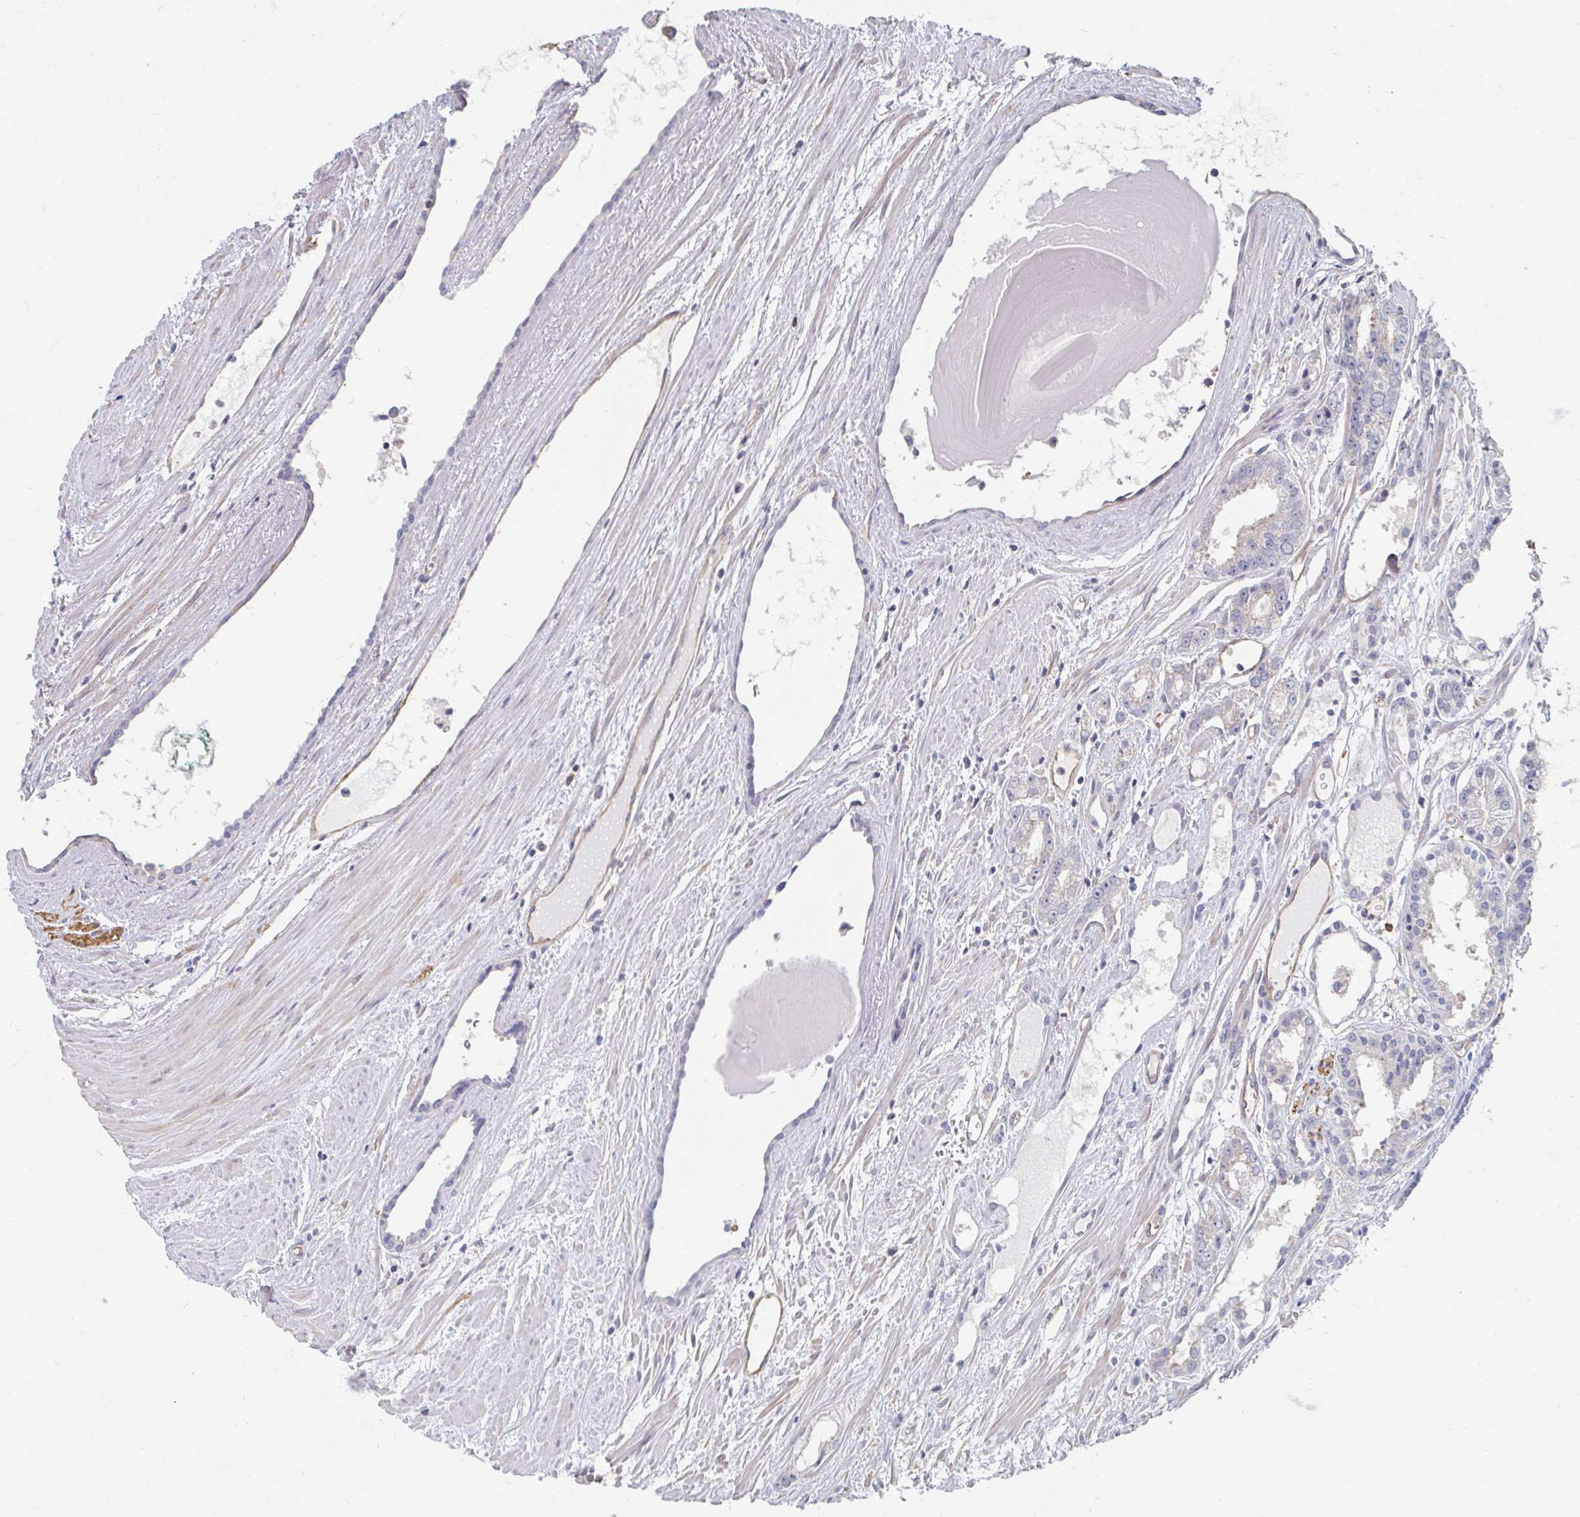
{"staining": {"intensity": "negative", "quantity": "none", "location": "none"}, "tissue": "prostate cancer", "cell_type": "Tumor cells", "image_type": "cancer", "snomed": [{"axis": "morphology", "description": "Adenocarcinoma, High grade"}, {"axis": "topography", "description": "Prostate"}], "caption": "The image displays no staining of tumor cells in prostate cancer.", "gene": "MYLK2", "patient": {"sex": "male", "age": 68}}